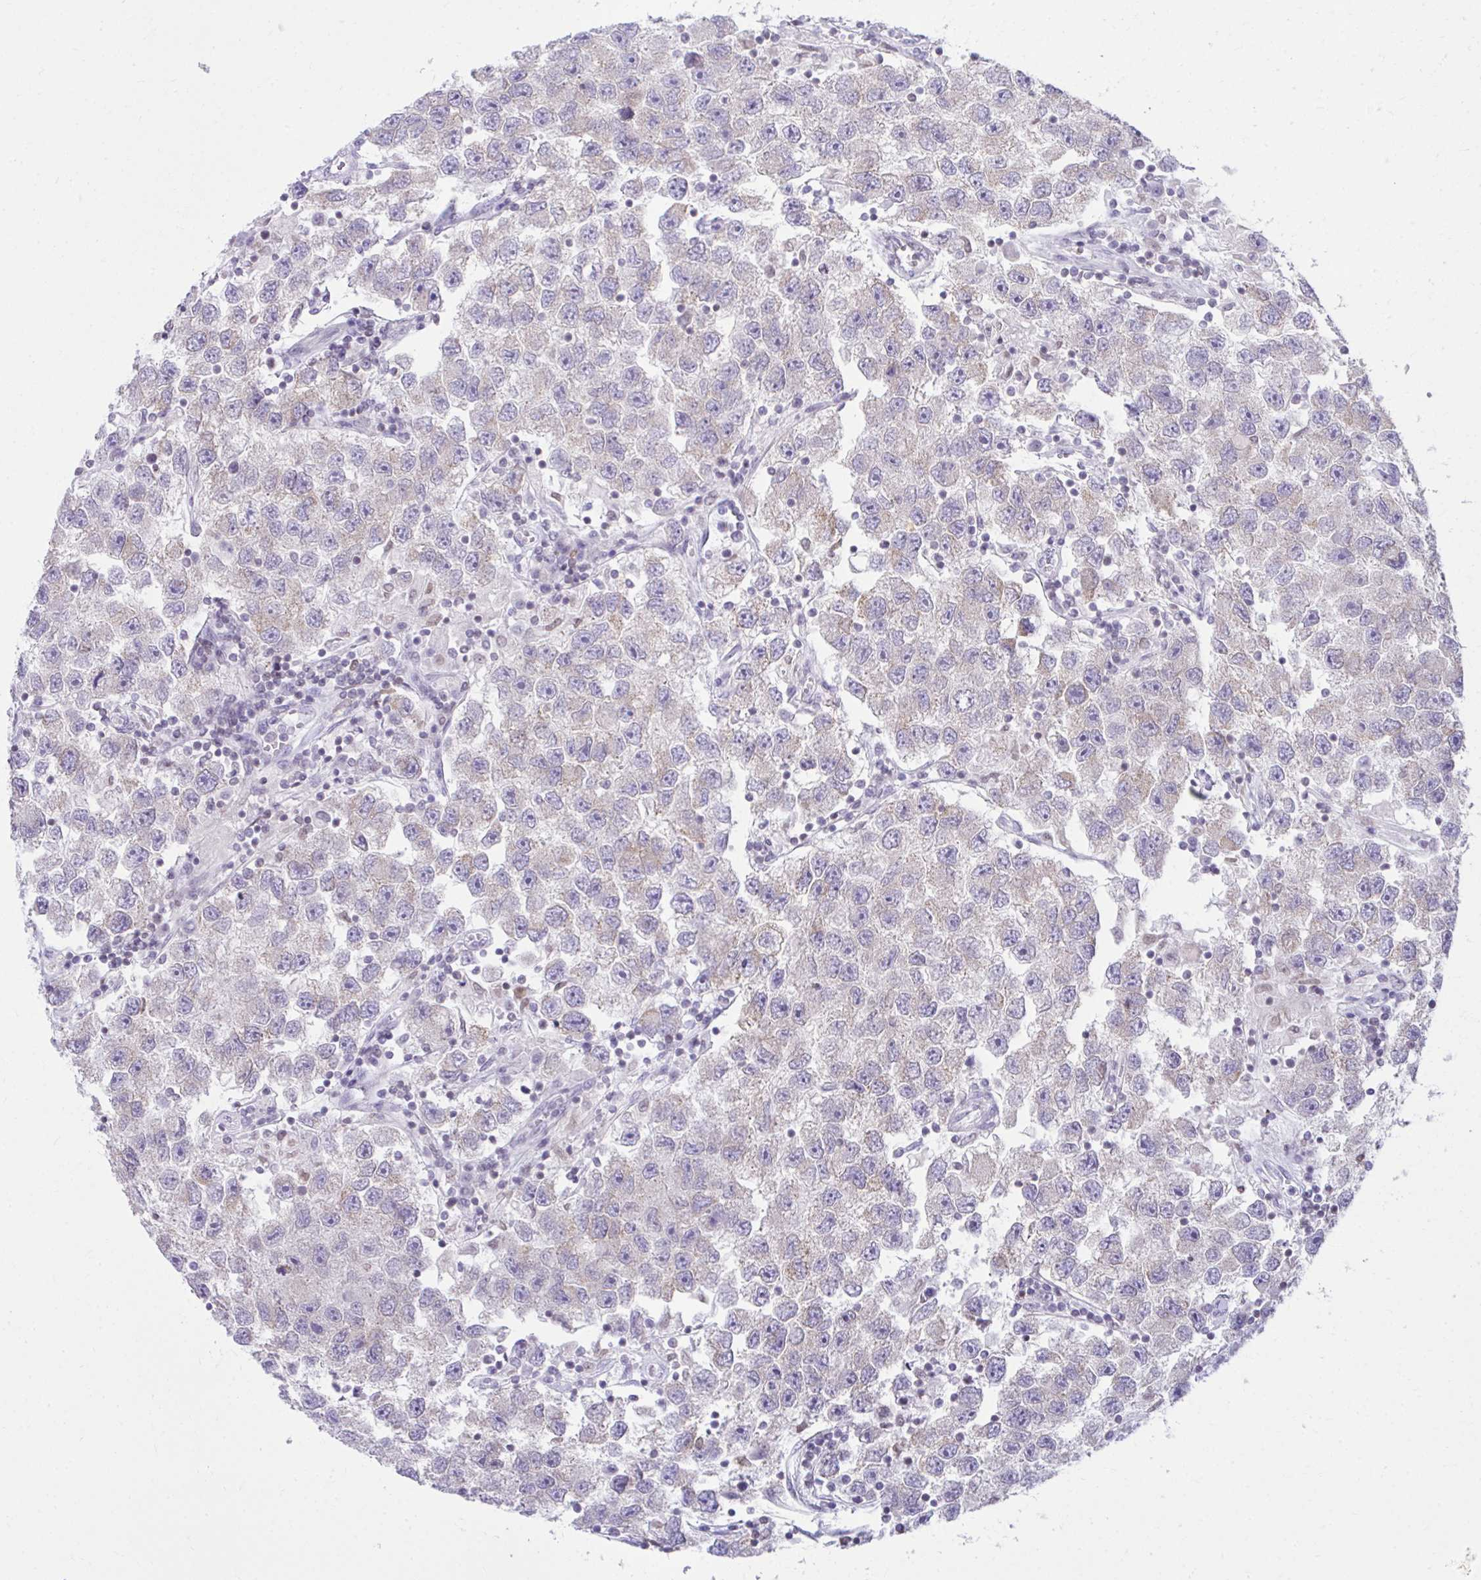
{"staining": {"intensity": "weak", "quantity": "<25%", "location": "cytoplasmic/membranous"}, "tissue": "testis cancer", "cell_type": "Tumor cells", "image_type": "cancer", "snomed": [{"axis": "morphology", "description": "Seminoma, NOS"}, {"axis": "topography", "description": "Testis"}], "caption": "Immunohistochemistry (IHC) micrograph of testis cancer (seminoma) stained for a protein (brown), which demonstrates no expression in tumor cells.", "gene": "OR7A5", "patient": {"sex": "male", "age": 26}}